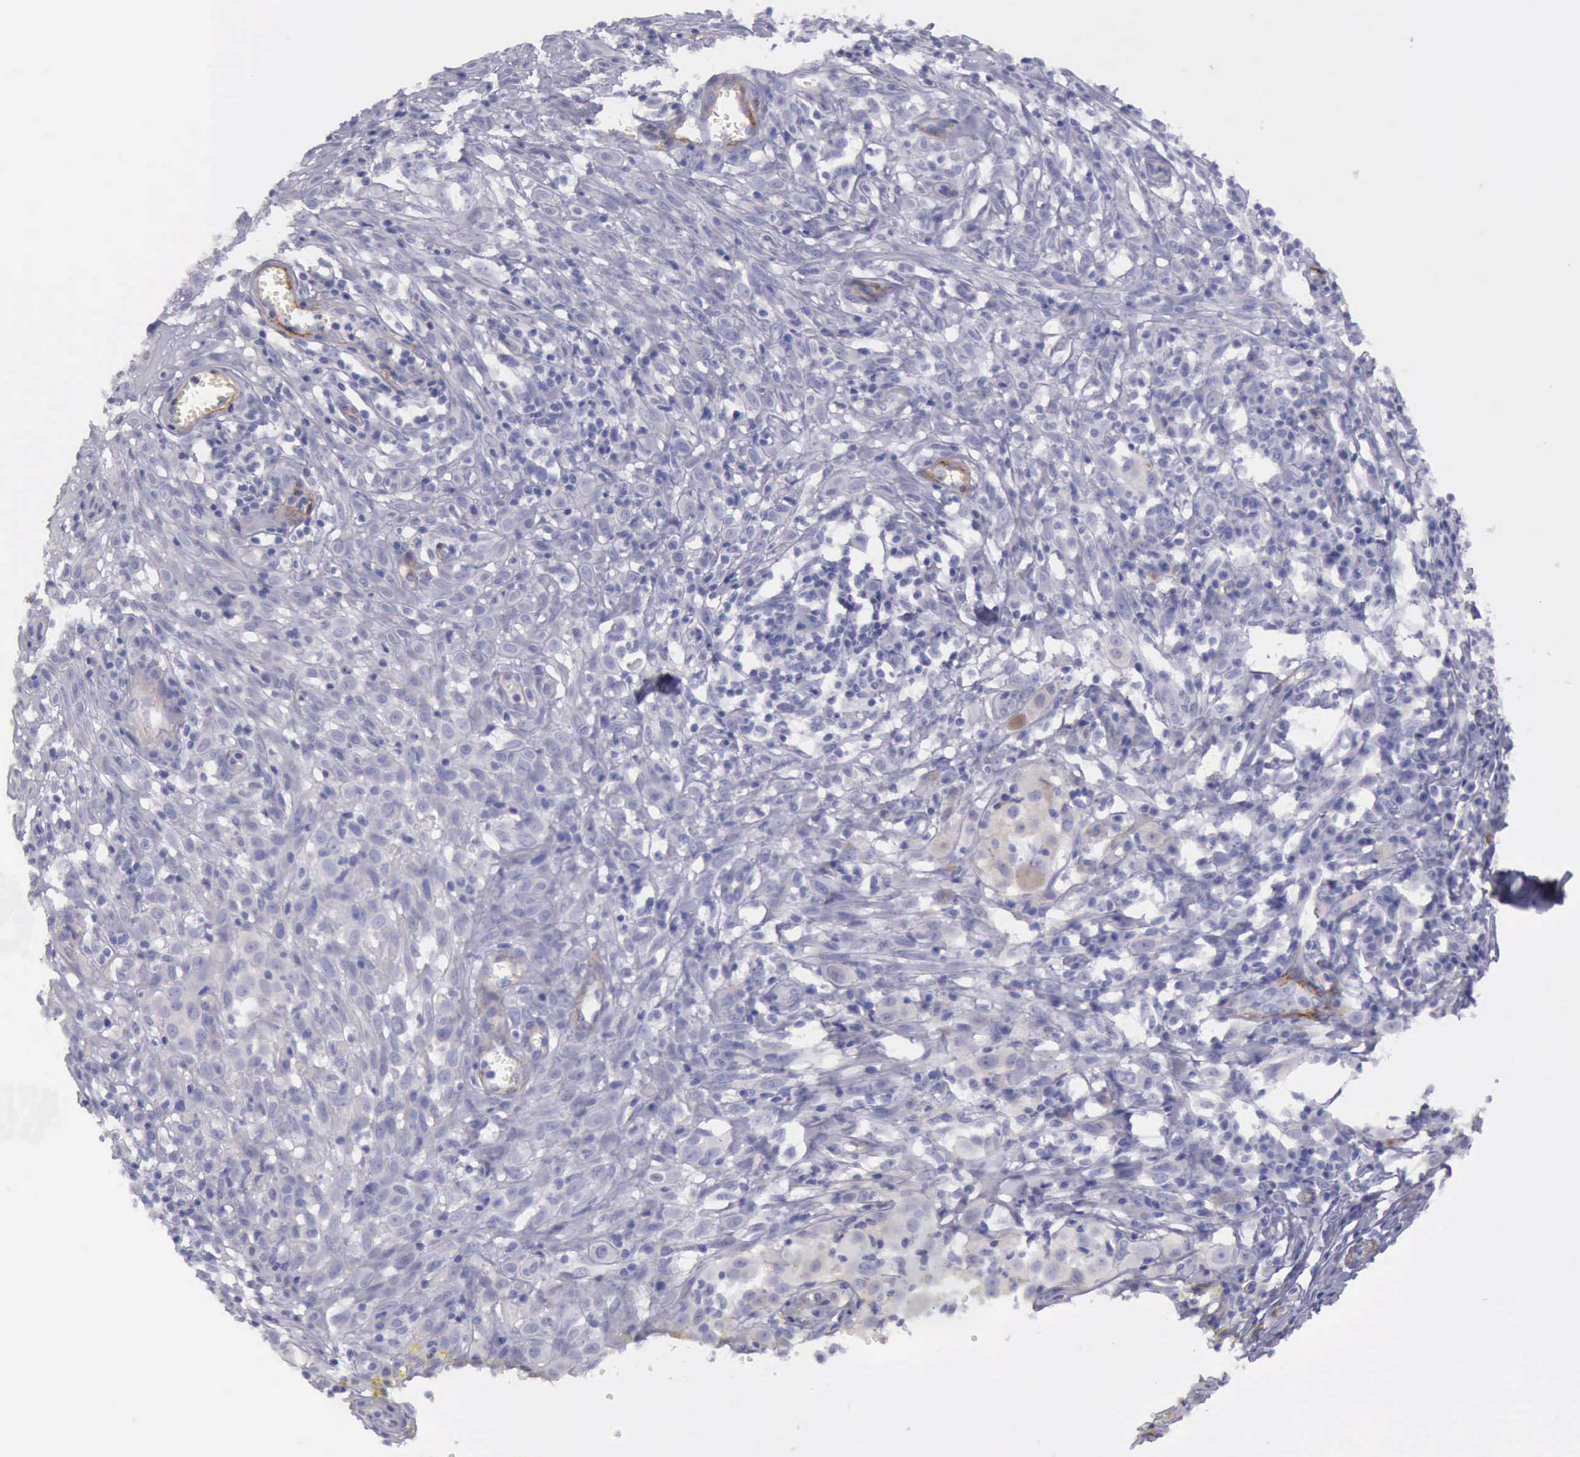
{"staining": {"intensity": "negative", "quantity": "none", "location": "none"}, "tissue": "melanoma", "cell_type": "Tumor cells", "image_type": "cancer", "snomed": [{"axis": "morphology", "description": "Malignant melanoma, NOS"}, {"axis": "topography", "description": "Skin"}], "caption": "DAB (3,3'-diaminobenzidine) immunohistochemical staining of human malignant melanoma demonstrates no significant expression in tumor cells. (Brightfield microscopy of DAB (3,3'-diaminobenzidine) immunohistochemistry (IHC) at high magnification).", "gene": "AOC3", "patient": {"sex": "female", "age": 52}}